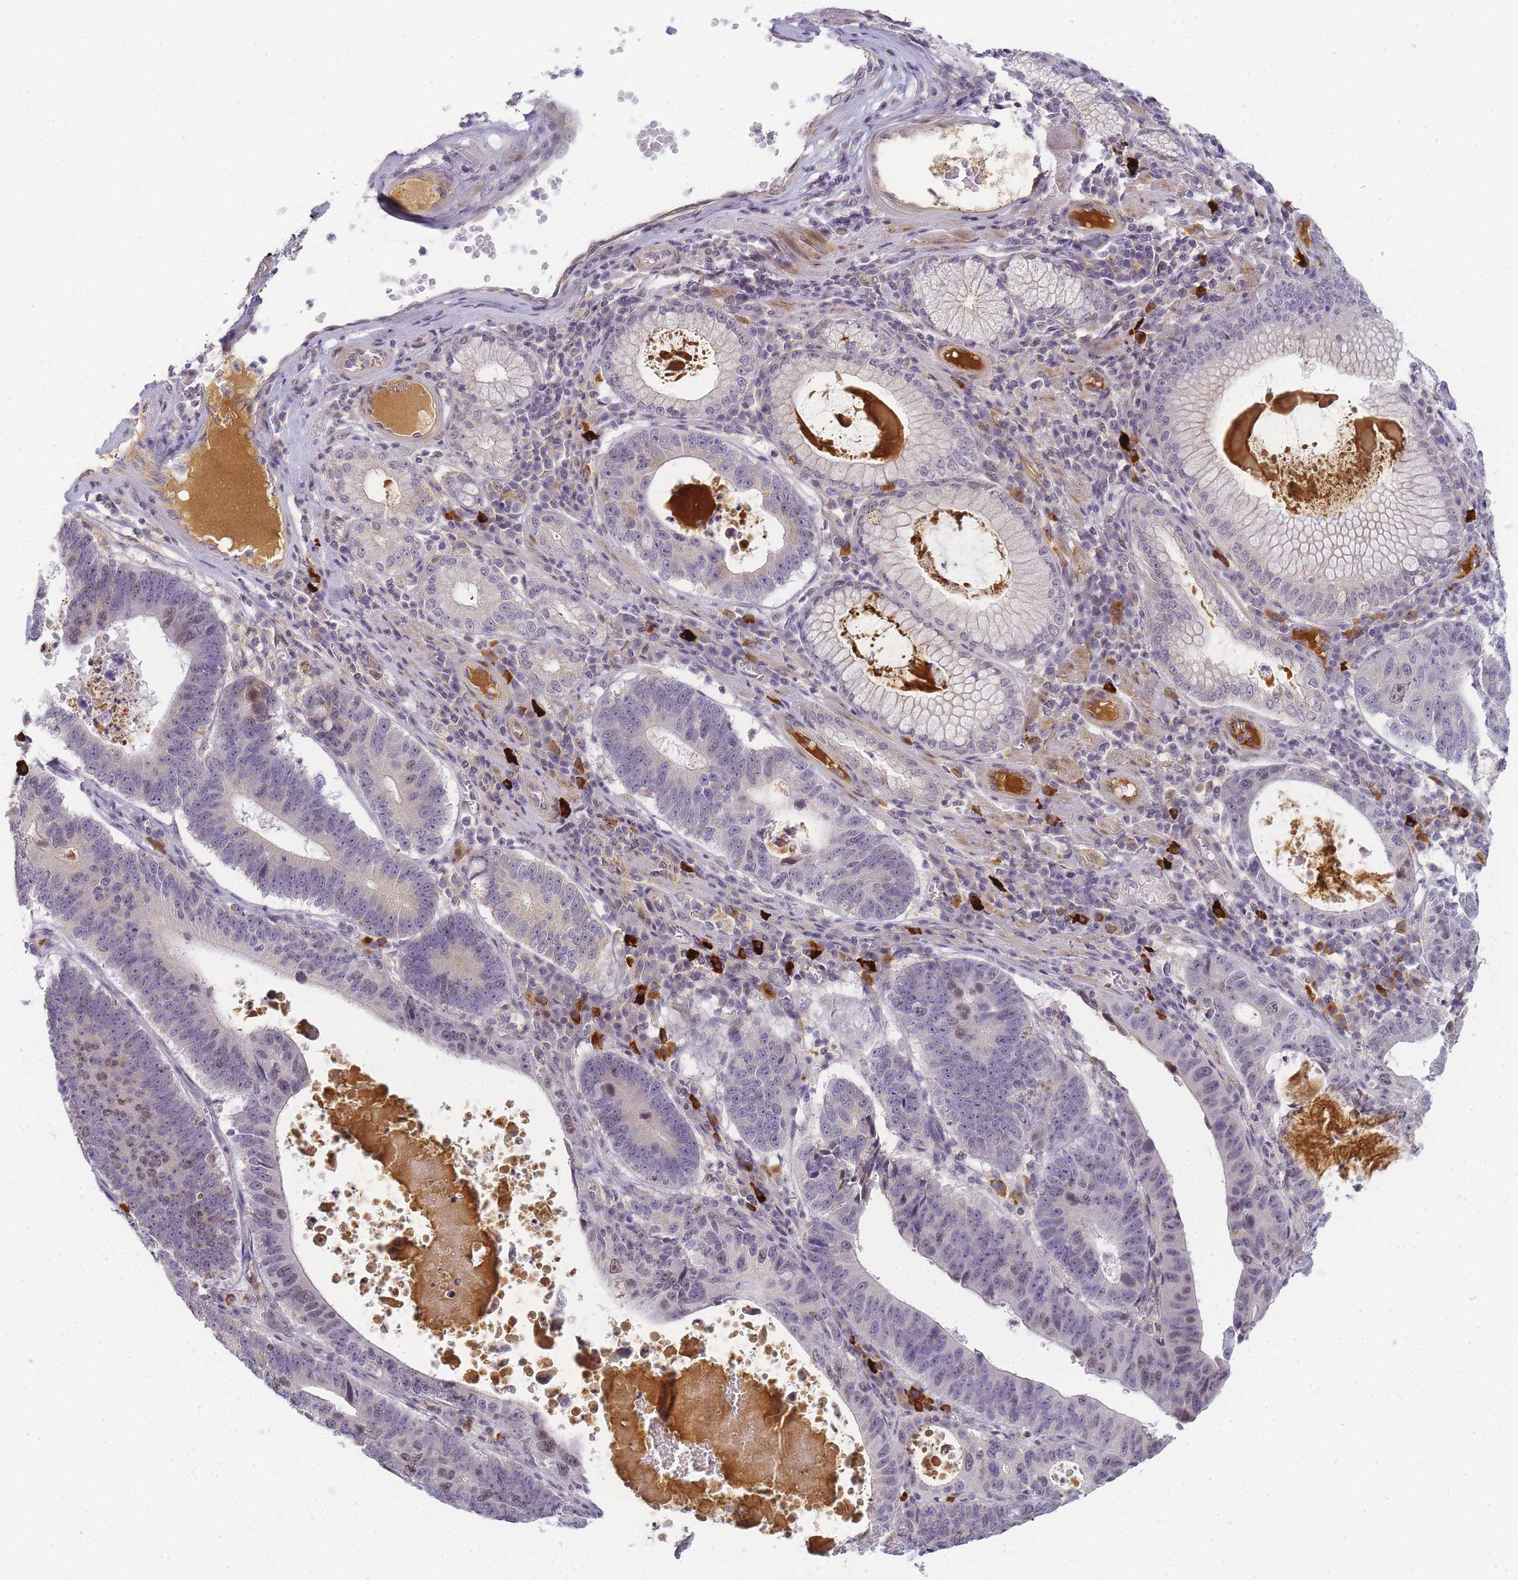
{"staining": {"intensity": "negative", "quantity": "none", "location": "none"}, "tissue": "stomach cancer", "cell_type": "Tumor cells", "image_type": "cancer", "snomed": [{"axis": "morphology", "description": "Adenocarcinoma, NOS"}, {"axis": "topography", "description": "Stomach"}], "caption": "This is an immunohistochemistry histopathology image of stomach adenocarcinoma. There is no staining in tumor cells.", "gene": "RRAD", "patient": {"sex": "male", "age": 59}}